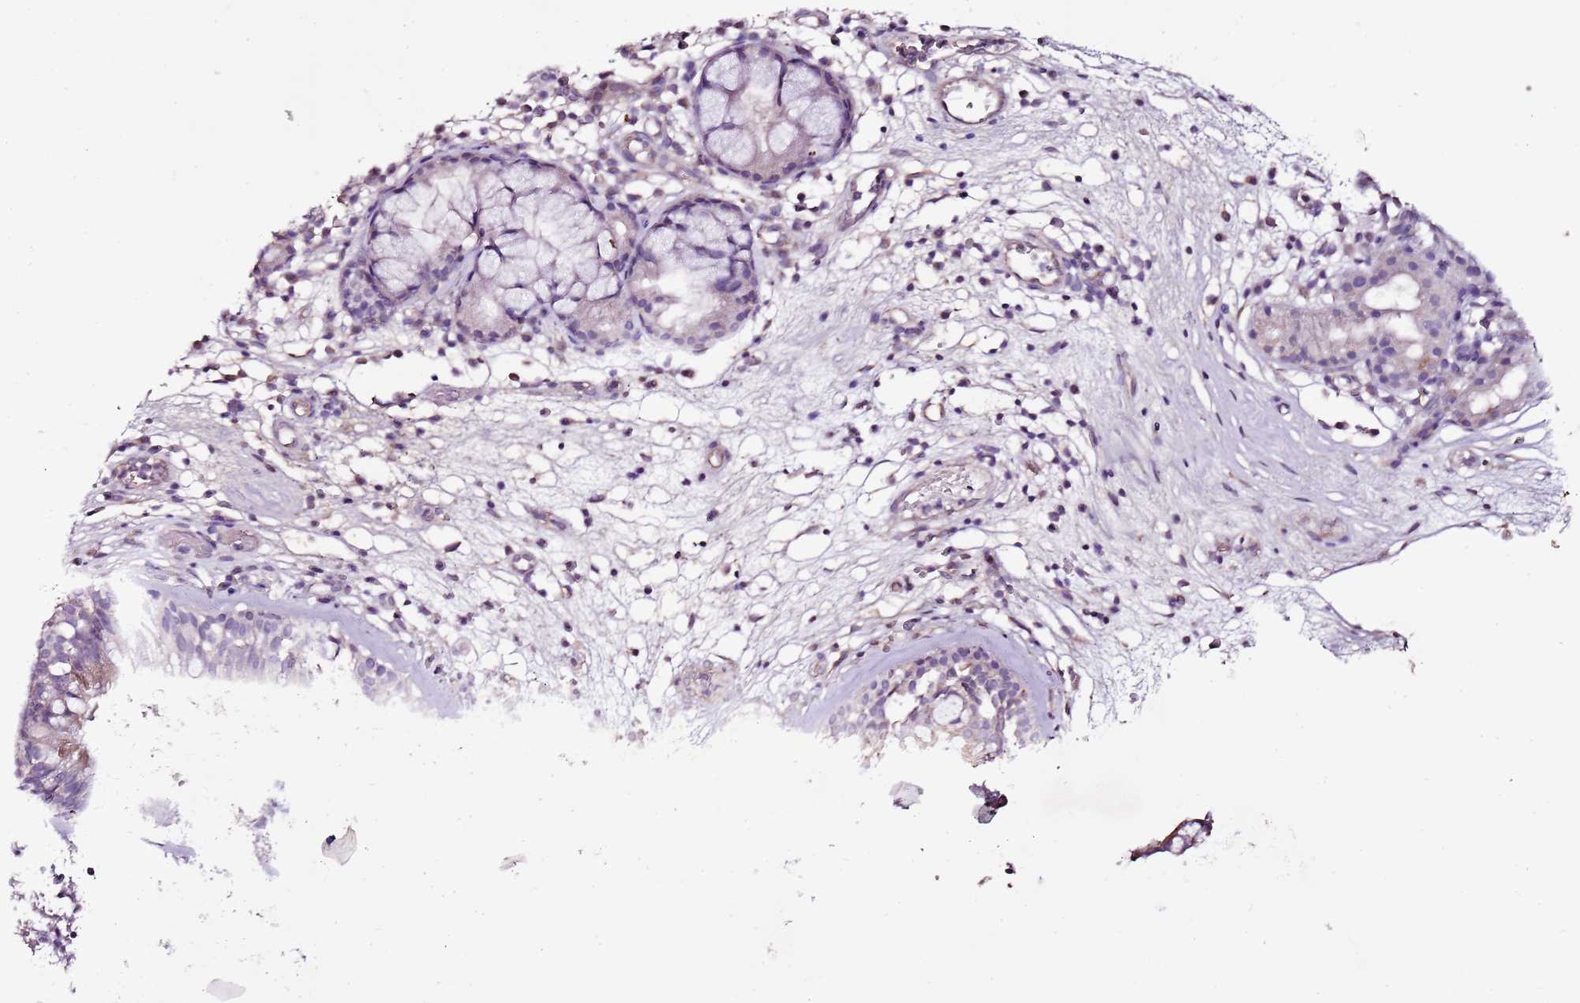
{"staining": {"intensity": "negative", "quantity": "none", "location": "none"}, "tissue": "nasopharynx", "cell_type": "Respiratory epithelial cells", "image_type": "normal", "snomed": [{"axis": "morphology", "description": "Normal tissue, NOS"}, {"axis": "morphology", "description": "Inflammation, NOS"}, {"axis": "morphology", "description": "Malignant melanoma, Metastatic site"}, {"axis": "topography", "description": "Nasopharynx"}], "caption": "The histopathology image demonstrates no significant expression in respiratory epithelial cells of nasopharynx. (DAB (3,3'-diaminobenzidine) immunohistochemistry (IHC) visualized using brightfield microscopy, high magnification).", "gene": "CMKLR1", "patient": {"sex": "male", "age": 70}}